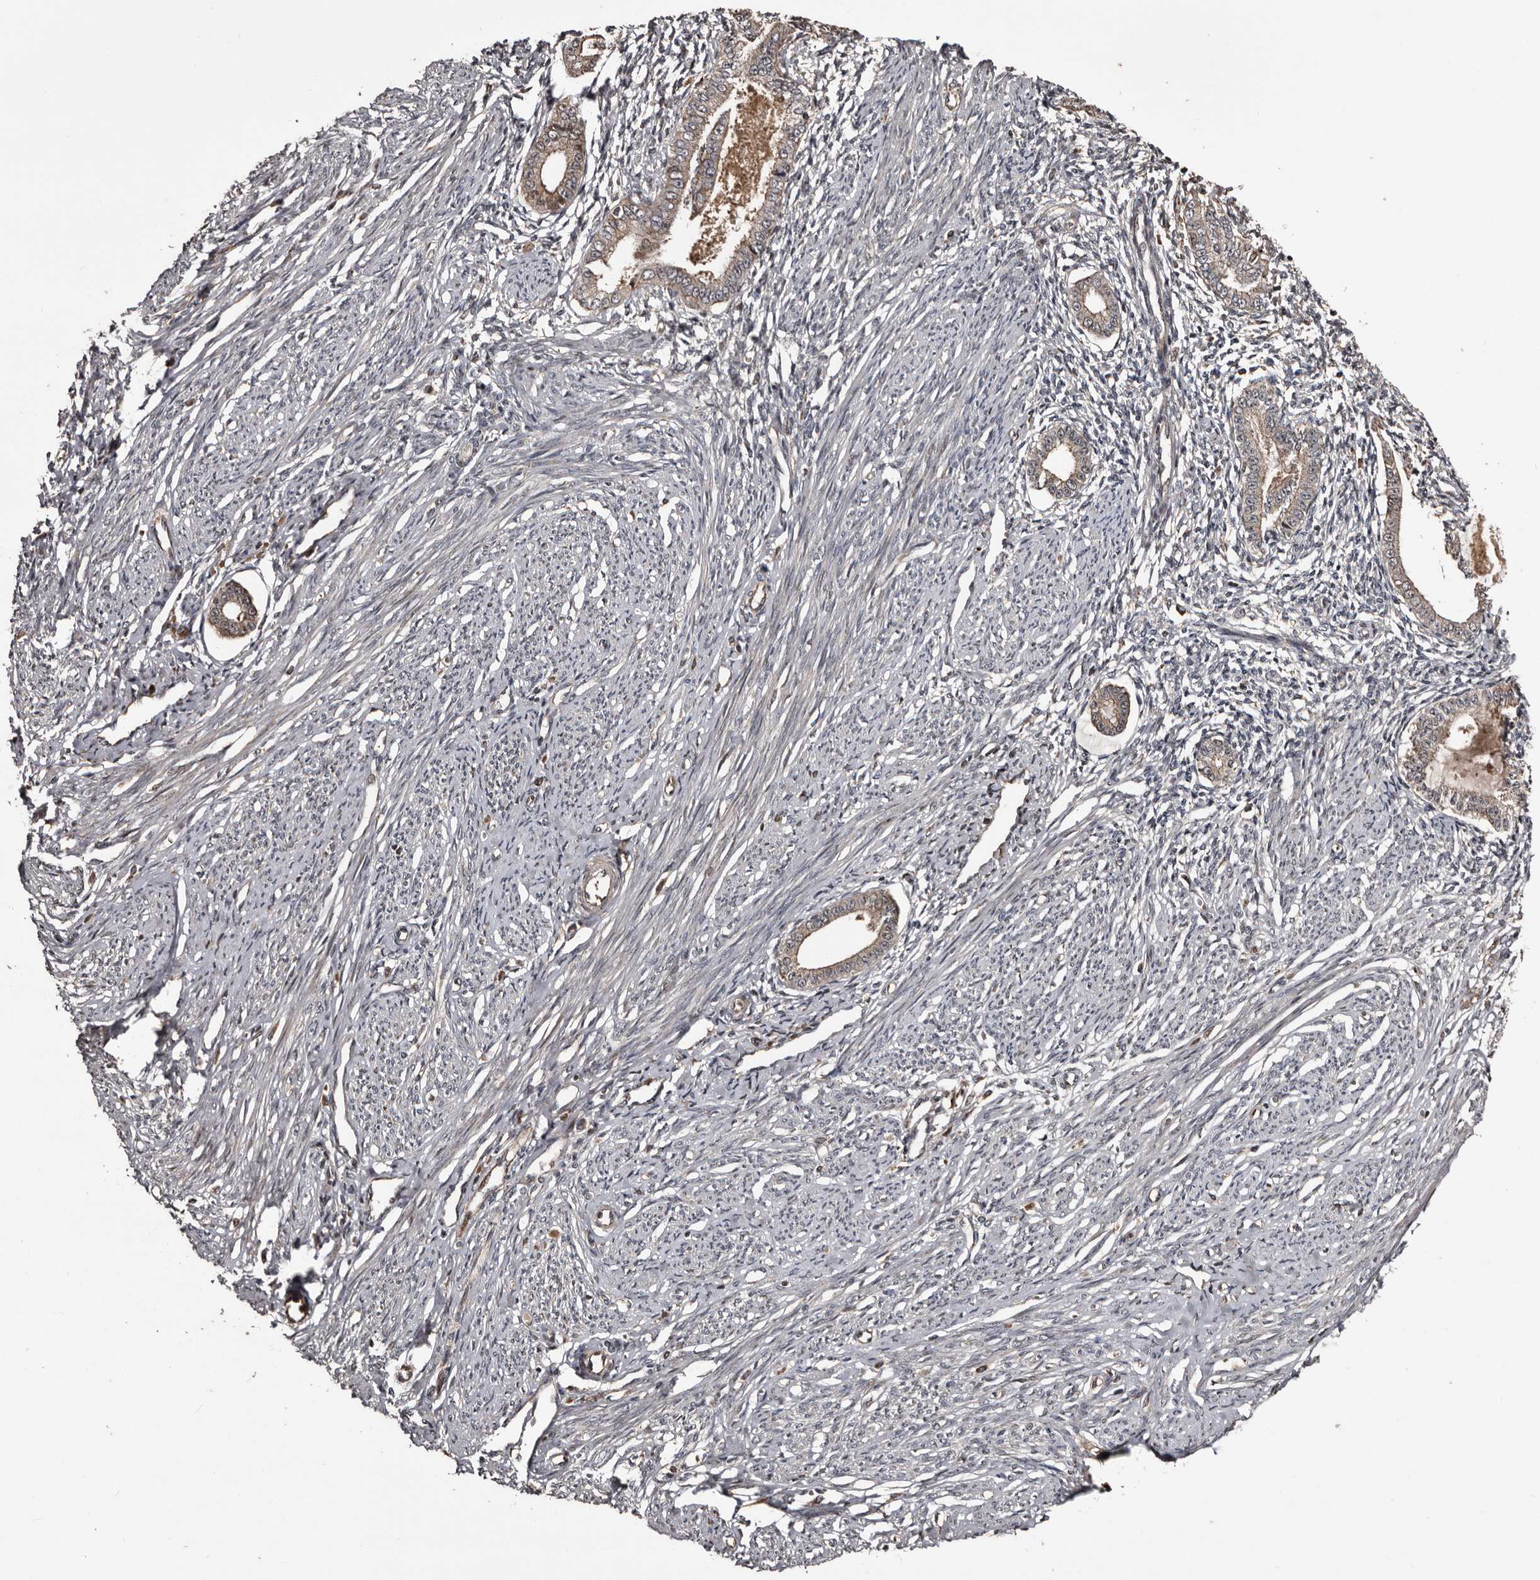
{"staining": {"intensity": "negative", "quantity": "none", "location": "none"}, "tissue": "endometrium", "cell_type": "Cells in endometrial stroma", "image_type": "normal", "snomed": [{"axis": "morphology", "description": "Normal tissue, NOS"}, {"axis": "topography", "description": "Endometrium"}], "caption": "High magnification brightfield microscopy of unremarkable endometrium stained with DAB (3,3'-diaminobenzidine) (brown) and counterstained with hematoxylin (blue): cells in endometrial stroma show no significant staining.", "gene": "SERTAD4", "patient": {"sex": "female", "age": 56}}